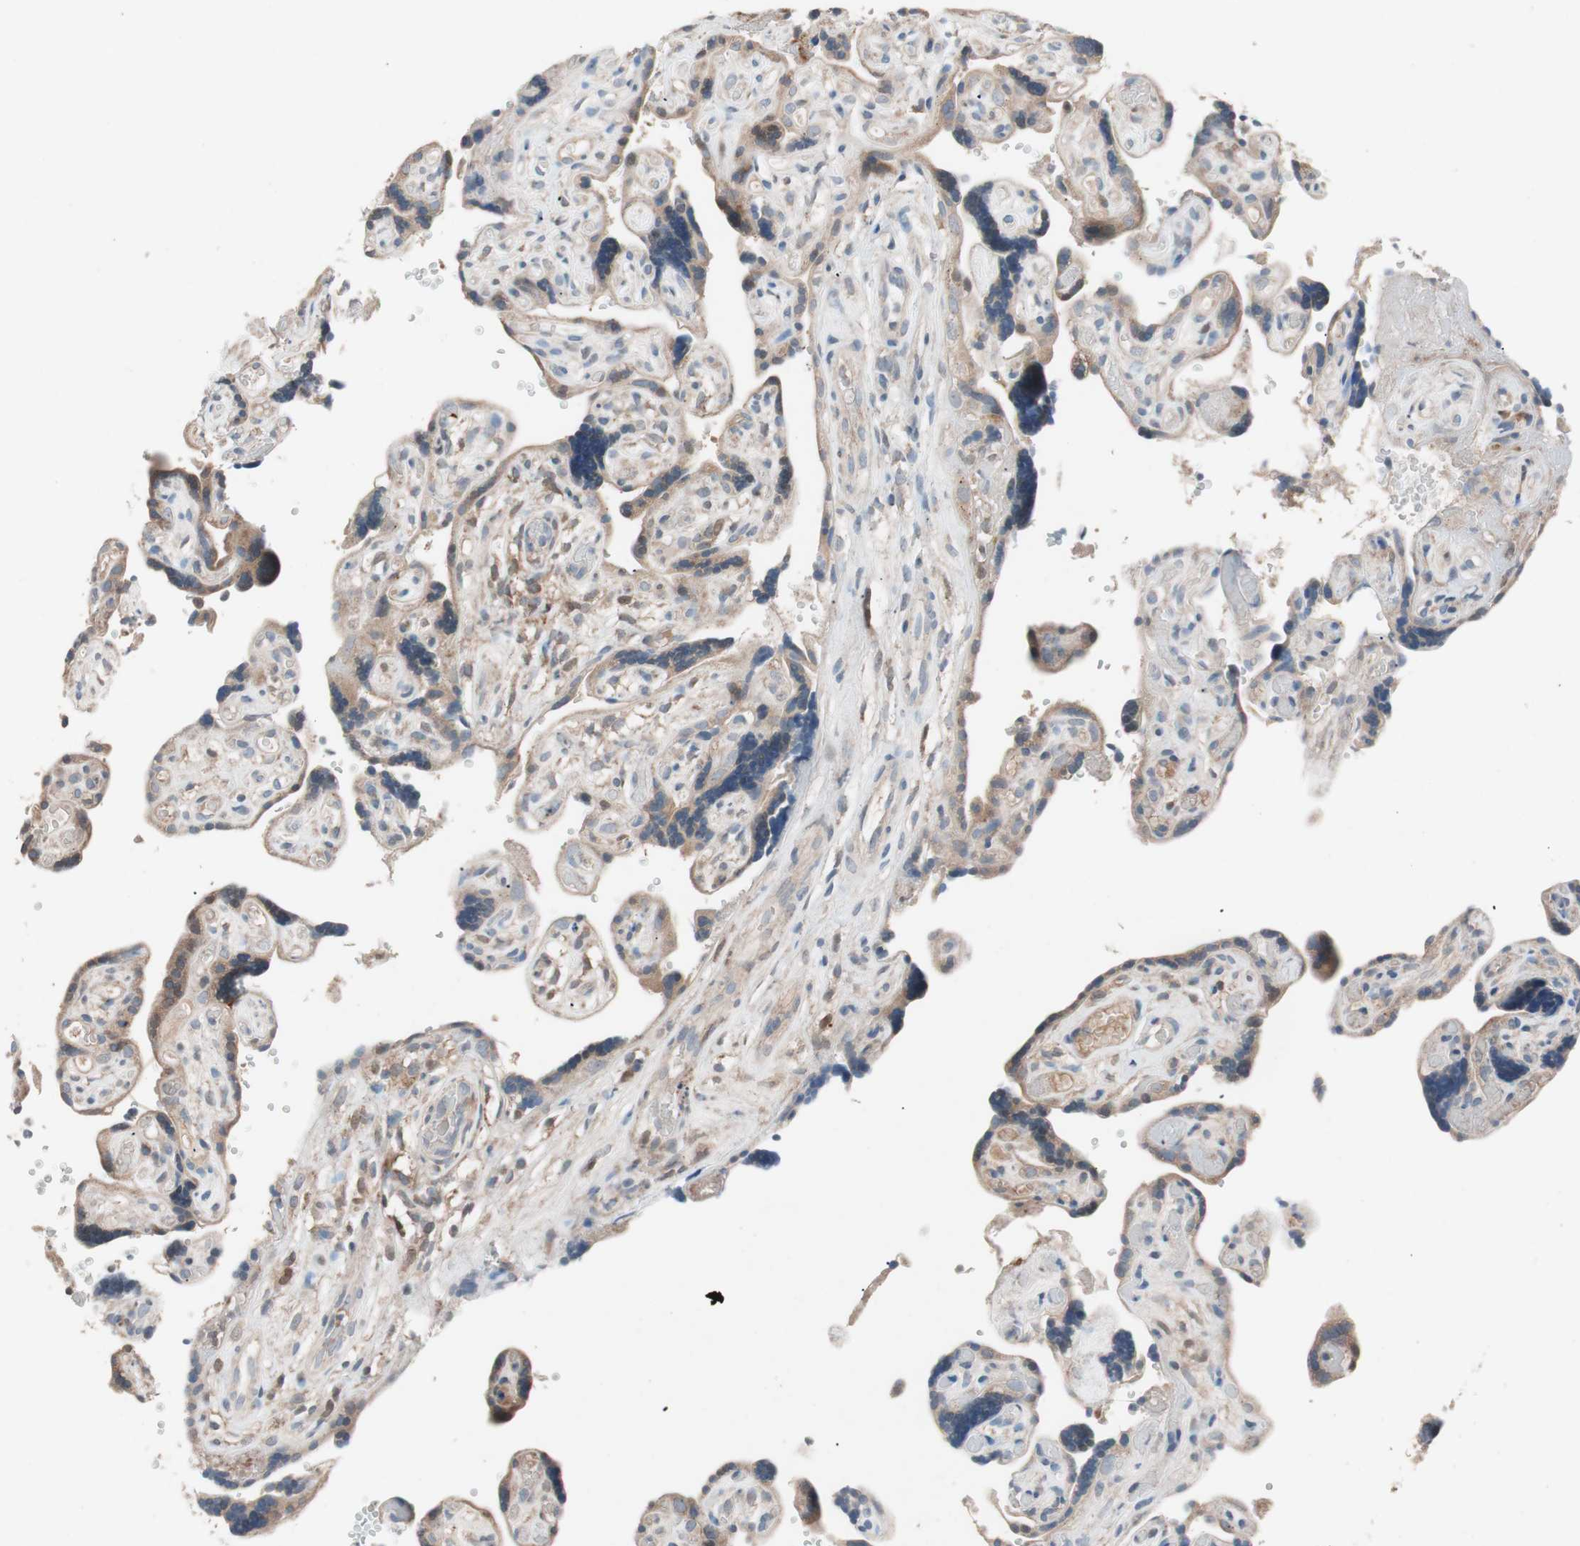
{"staining": {"intensity": "strong", "quantity": ">75%", "location": "cytoplasmic/membranous"}, "tissue": "placenta", "cell_type": "Trophoblastic cells", "image_type": "normal", "snomed": [{"axis": "morphology", "description": "Normal tissue, NOS"}, {"axis": "topography", "description": "Placenta"}], "caption": "Protein staining of normal placenta exhibits strong cytoplasmic/membranous expression in approximately >75% of trophoblastic cells.", "gene": "FAAH", "patient": {"sex": "female", "age": 30}}